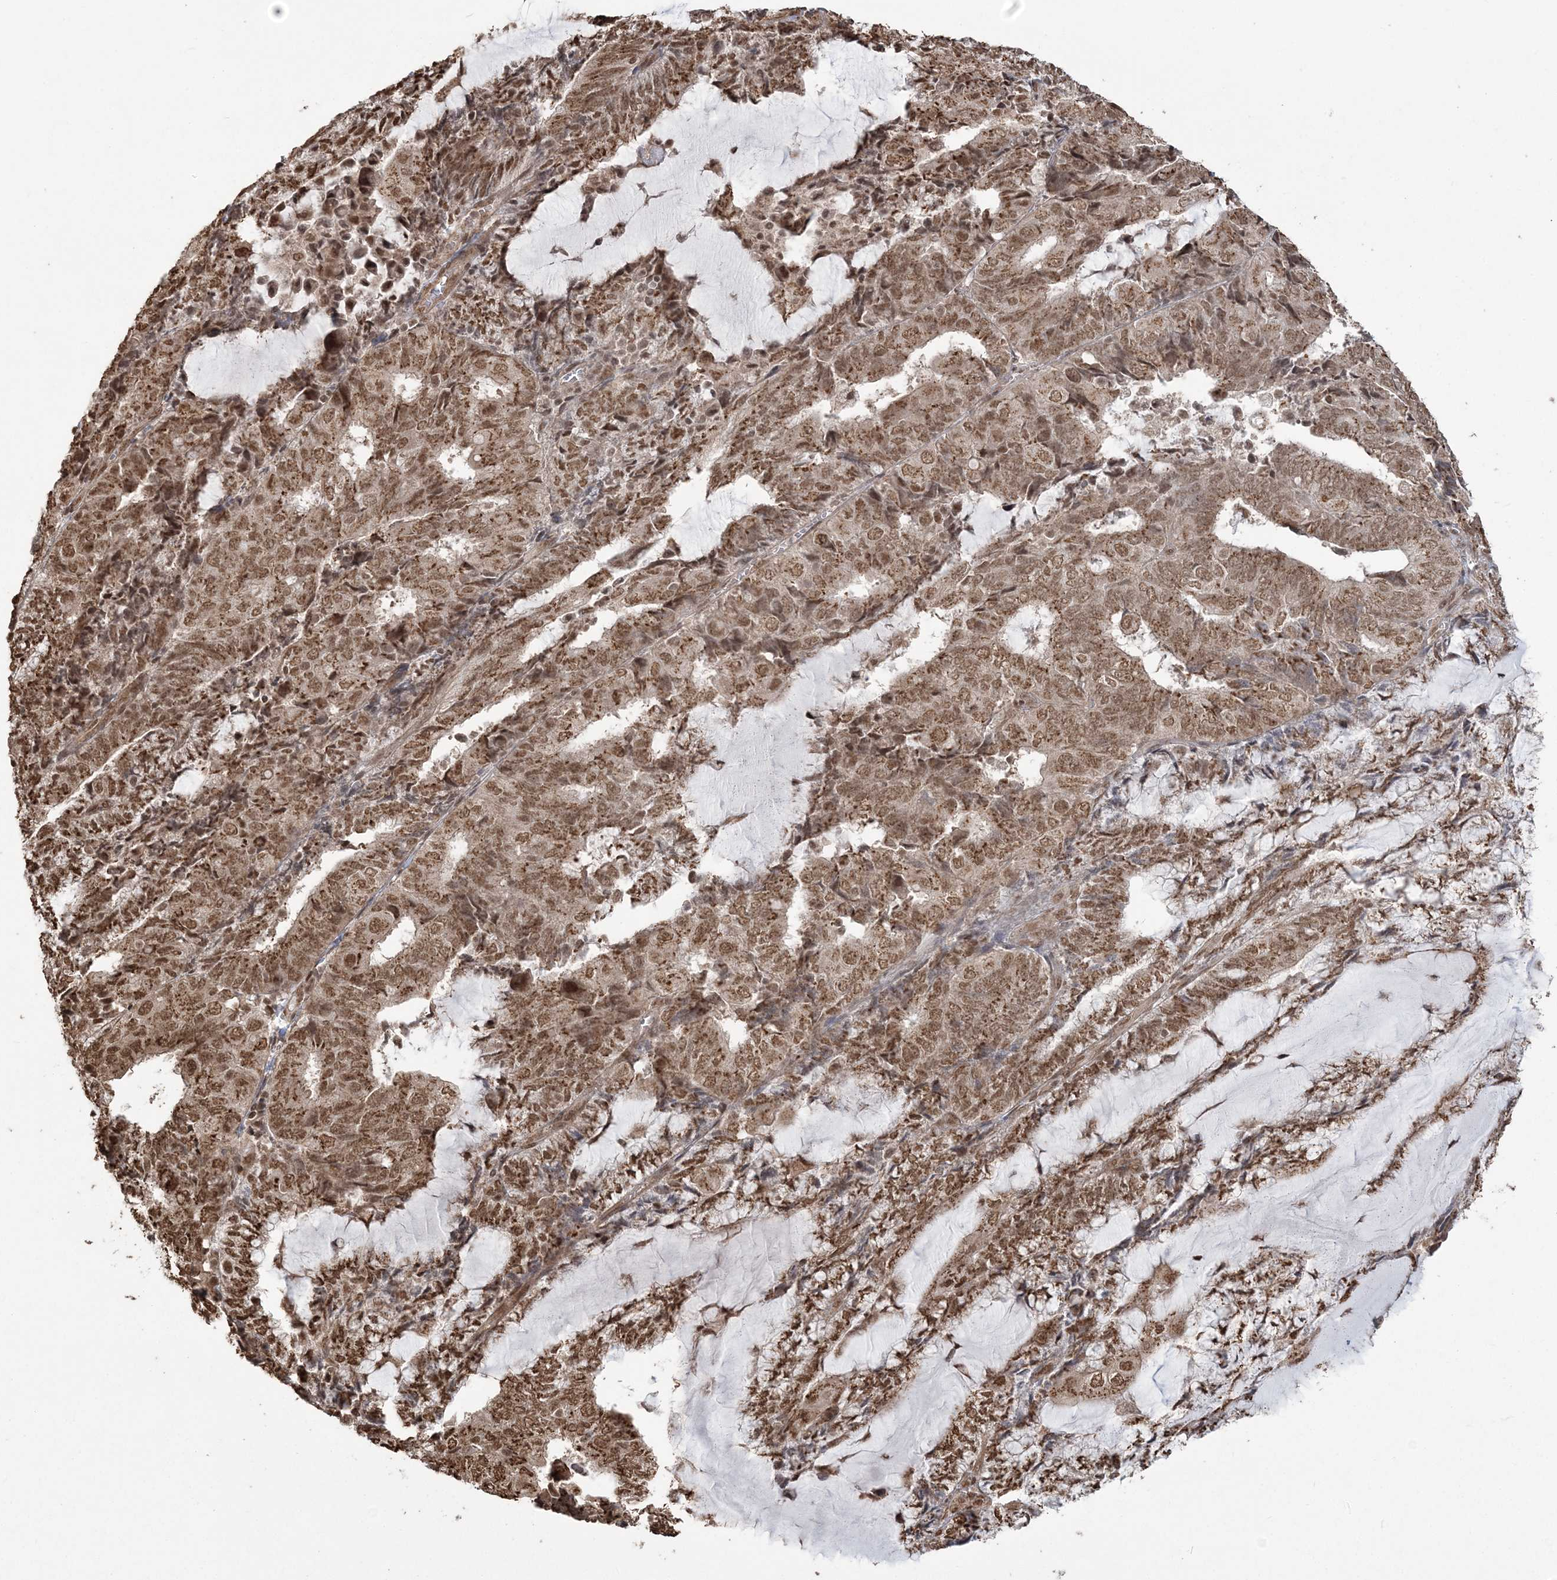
{"staining": {"intensity": "moderate", "quantity": ">75%", "location": "cytoplasmic/membranous,nuclear"}, "tissue": "endometrial cancer", "cell_type": "Tumor cells", "image_type": "cancer", "snomed": [{"axis": "morphology", "description": "Adenocarcinoma, NOS"}, {"axis": "topography", "description": "Endometrium"}], "caption": "Immunohistochemical staining of endometrial cancer (adenocarcinoma) reveals medium levels of moderate cytoplasmic/membranous and nuclear protein expression in approximately >75% of tumor cells.", "gene": "ZNF839", "patient": {"sex": "female", "age": 81}}